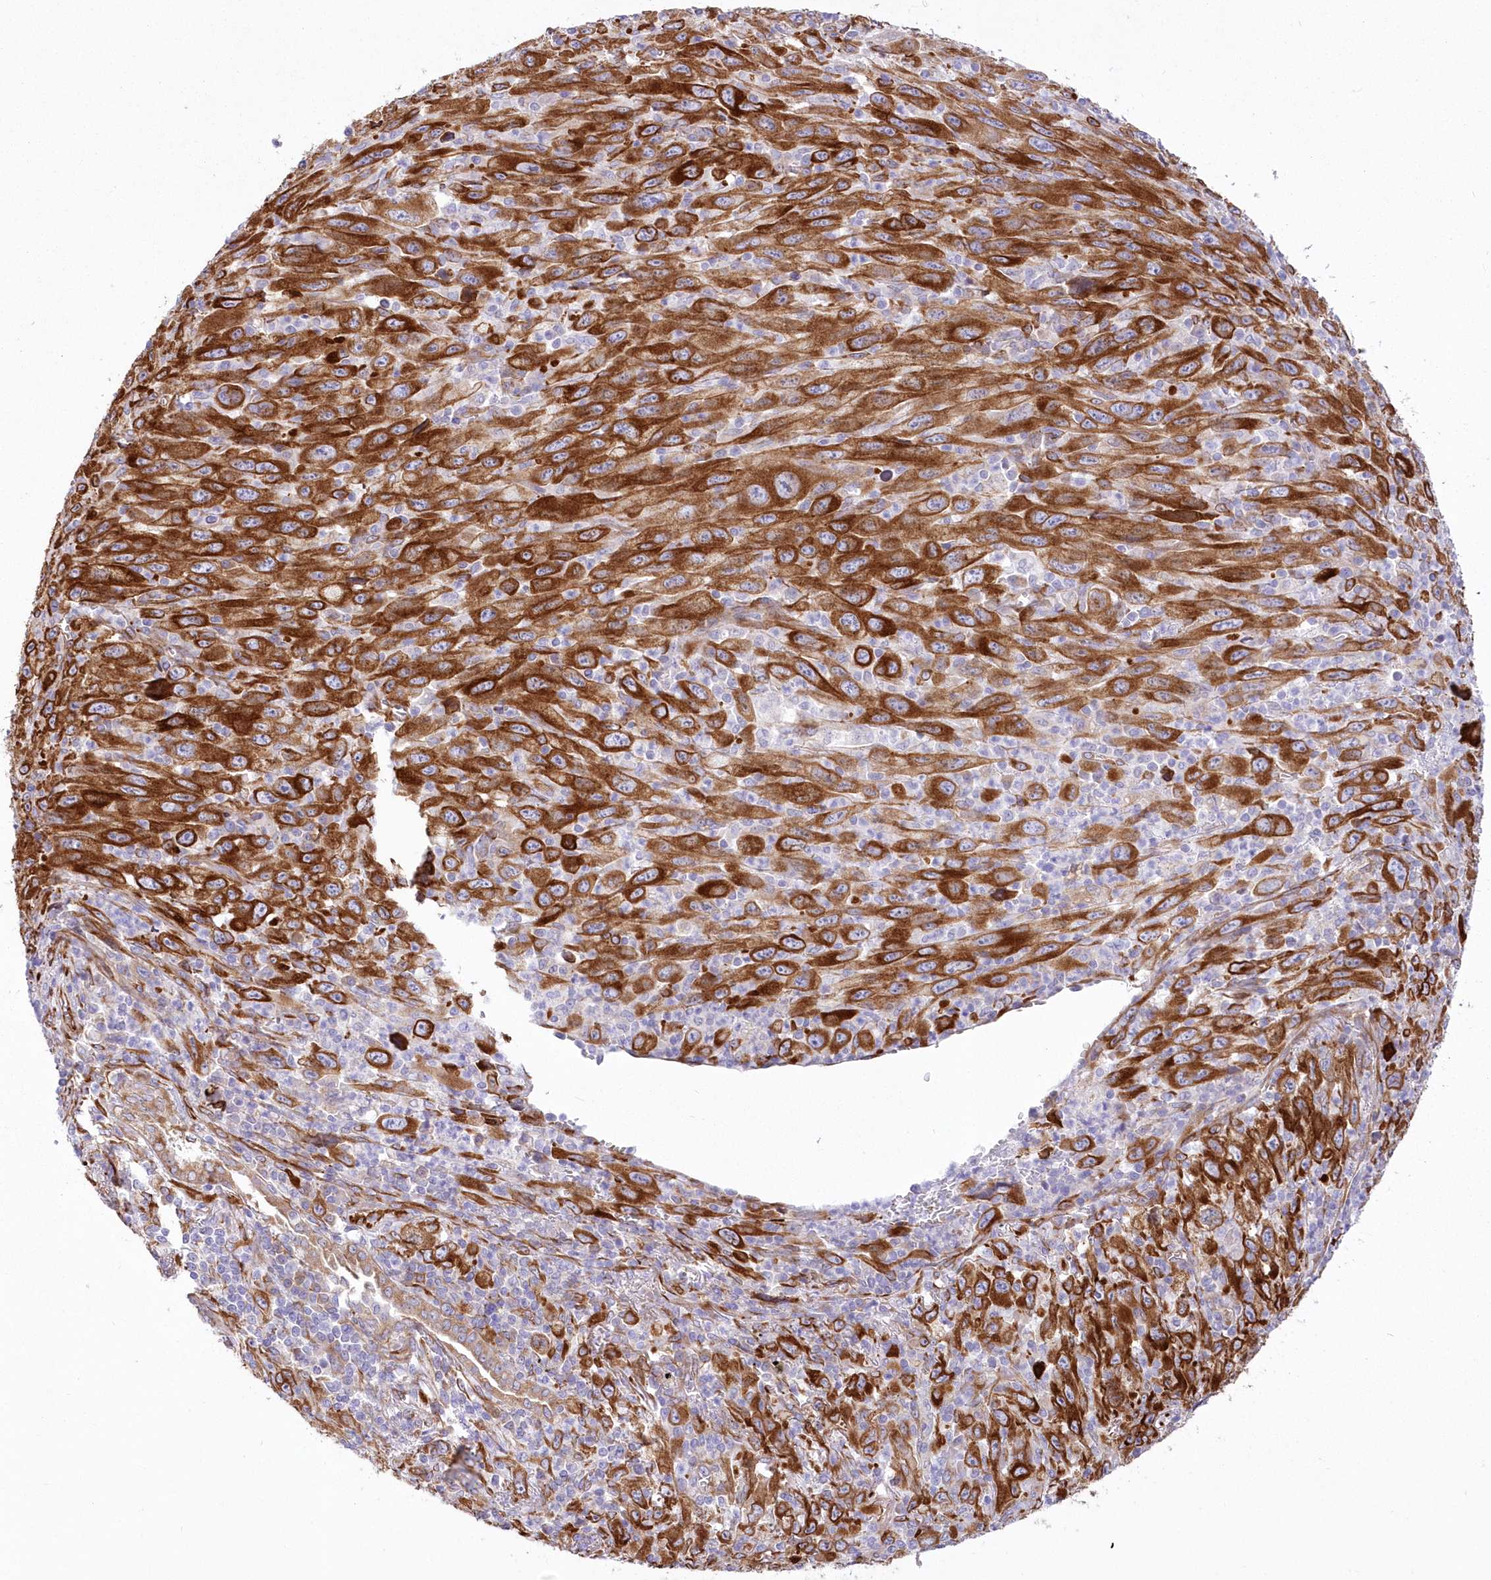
{"staining": {"intensity": "strong", "quantity": ">75%", "location": "cytoplasmic/membranous"}, "tissue": "melanoma", "cell_type": "Tumor cells", "image_type": "cancer", "snomed": [{"axis": "morphology", "description": "Malignant melanoma, Metastatic site"}, {"axis": "topography", "description": "Skin"}], "caption": "Strong cytoplasmic/membranous protein staining is seen in about >75% of tumor cells in malignant melanoma (metastatic site). The staining was performed using DAB, with brown indicating positive protein expression. Nuclei are stained blue with hematoxylin.", "gene": "YTHDC2", "patient": {"sex": "female", "age": 56}}